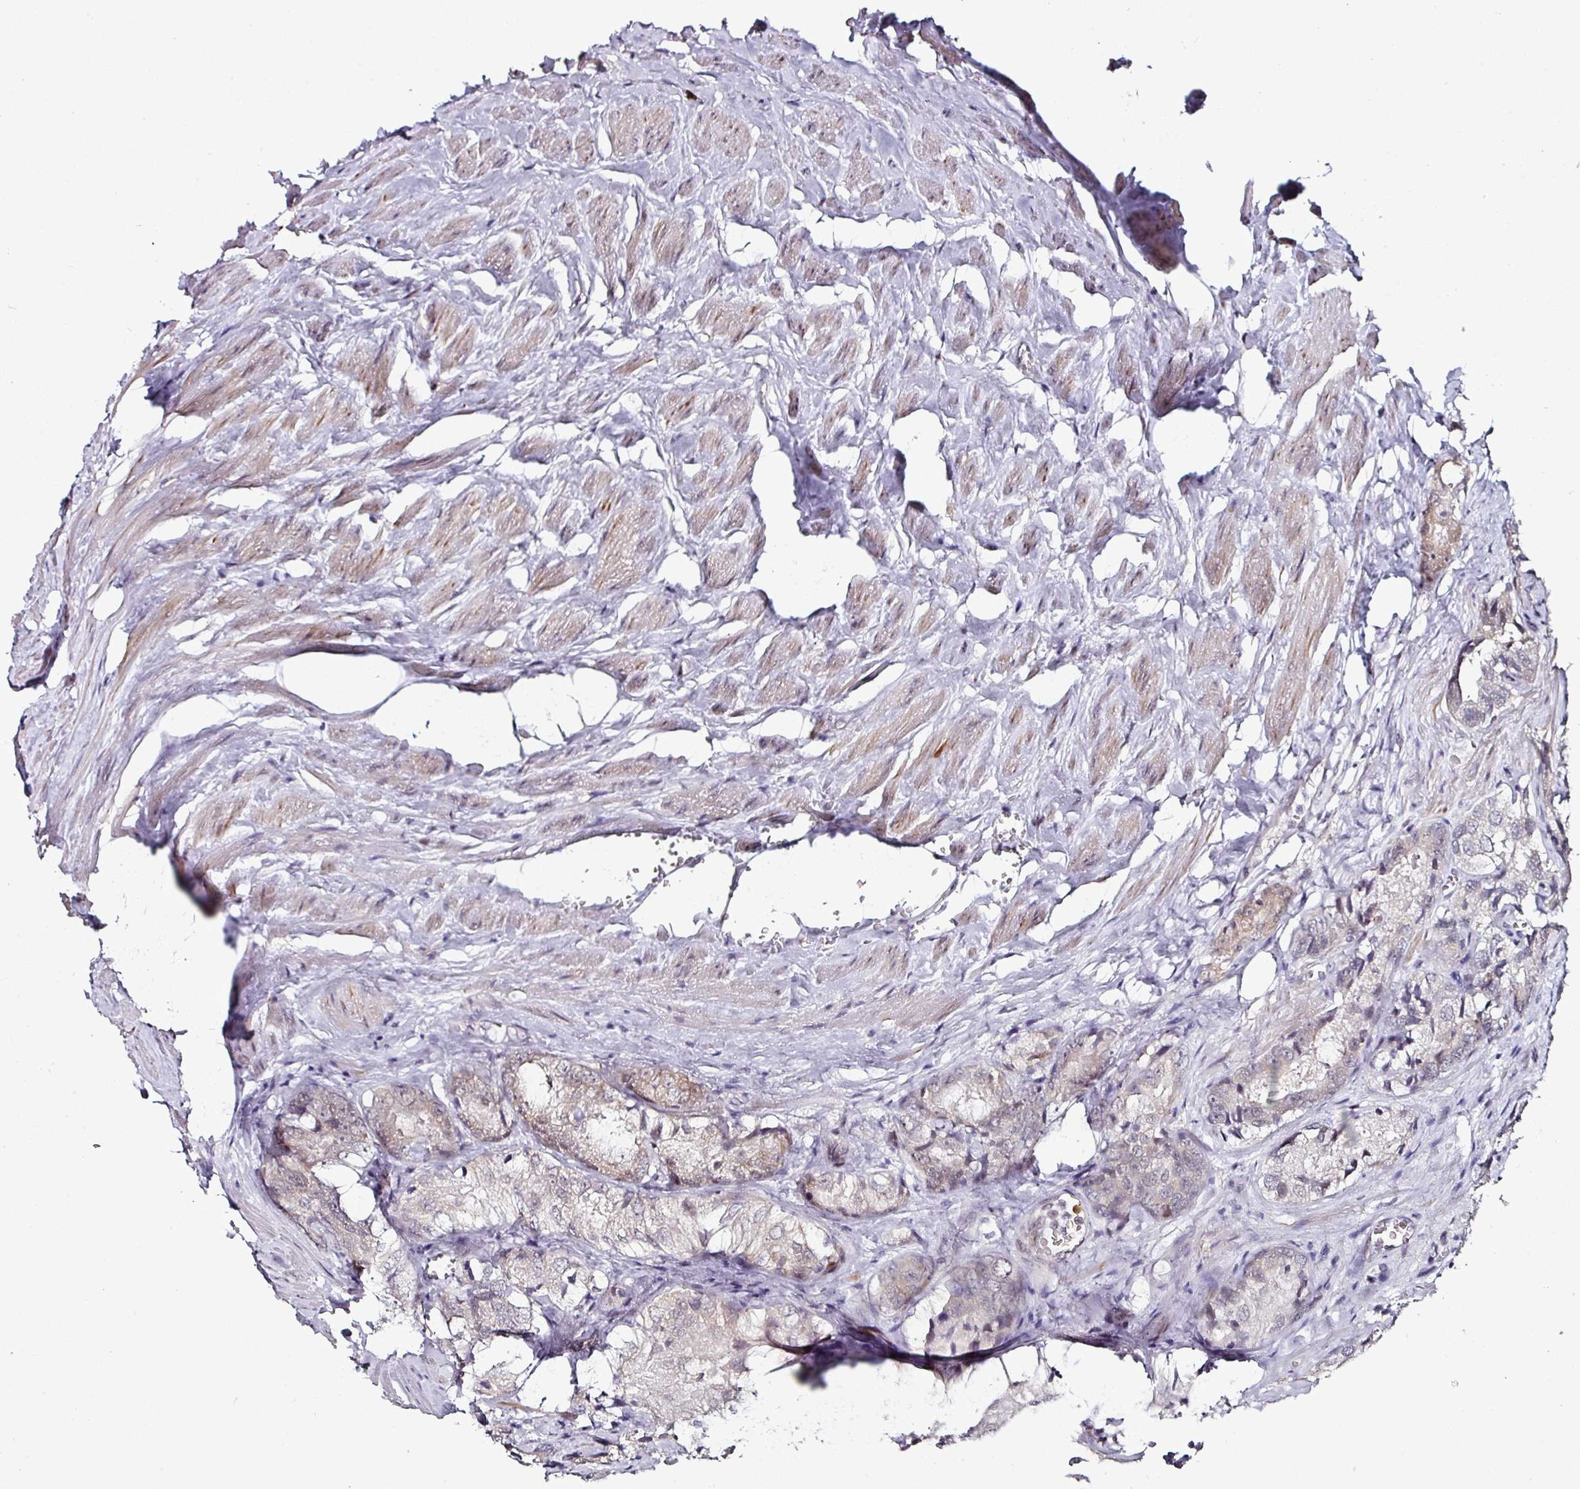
{"staining": {"intensity": "weak", "quantity": "25%-75%", "location": "cytoplasmic/membranous"}, "tissue": "prostate cancer", "cell_type": "Tumor cells", "image_type": "cancer", "snomed": [{"axis": "morphology", "description": "Adenocarcinoma, Low grade"}, {"axis": "topography", "description": "Prostate"}], "caption": "This image exhibits immunohistochemistry staining of human low-grade adenocarcinoma (prostate), with low weak cytoplasmic/membranous positivity in about 25%-75% of tumor cells.", "gene": "APOLD1", "patient": {"sex": "male", "age": 68}}